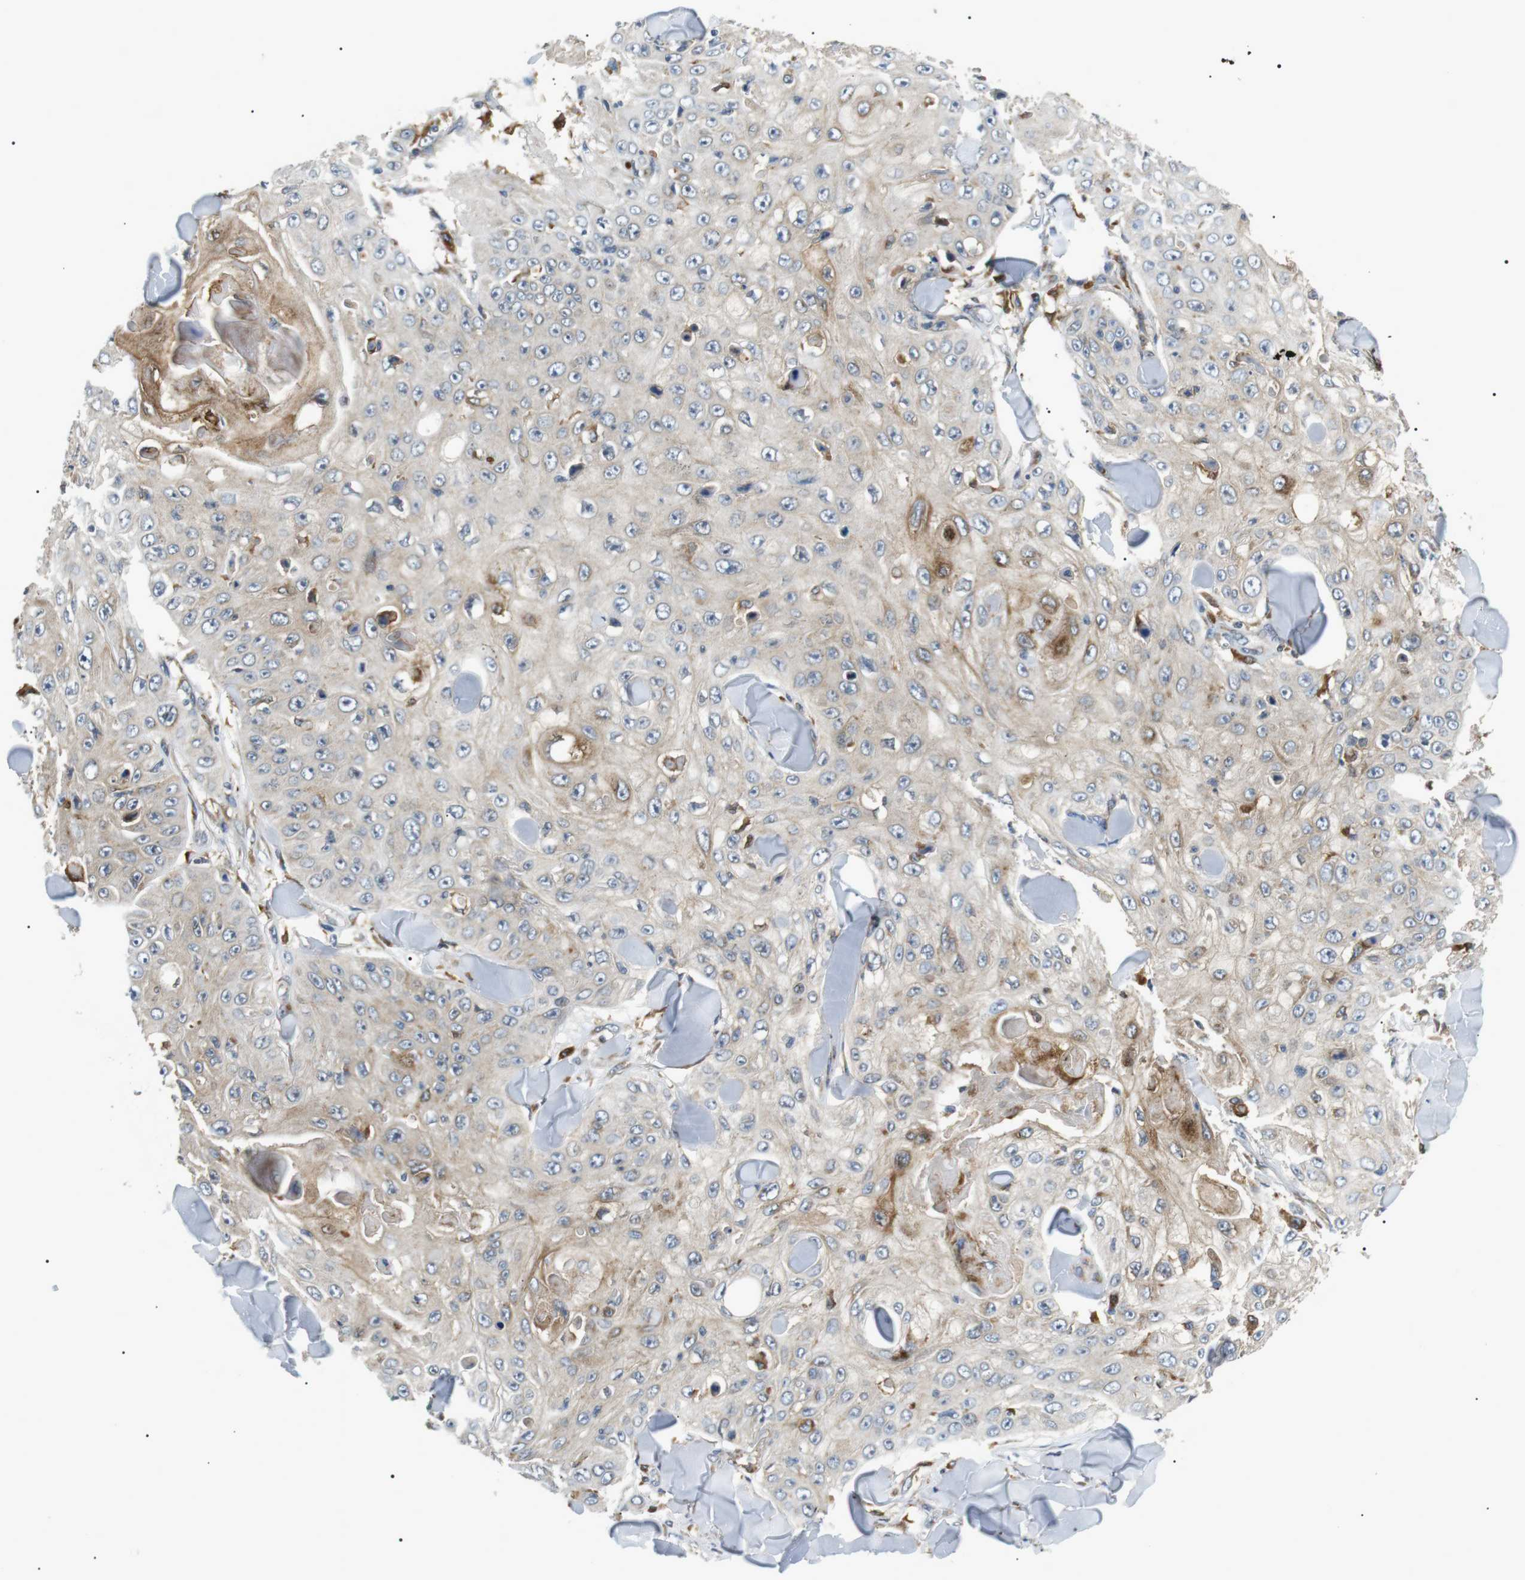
{"staining": {"intensity": "weak", "quantity": "25%-75%", "location": "cytoplasmic/membranous"}, "tissue": "skin cancer", "cell_type": "Tumor cells", "image_type": "cancer", "snomed": [{"axis": "morphology", "description": "Squamous cell carcinoma, NOS"}, {"axis": "topography", "description": "Skin"}], "caption": "Skin cancer stained for a protein (brown) demonstrates weak cytoplasmic/membranous positive expression in about 25%-75% of tumor cells.", "gene": "RAB9A", "patient": {"sex": "male", "age": 86}}